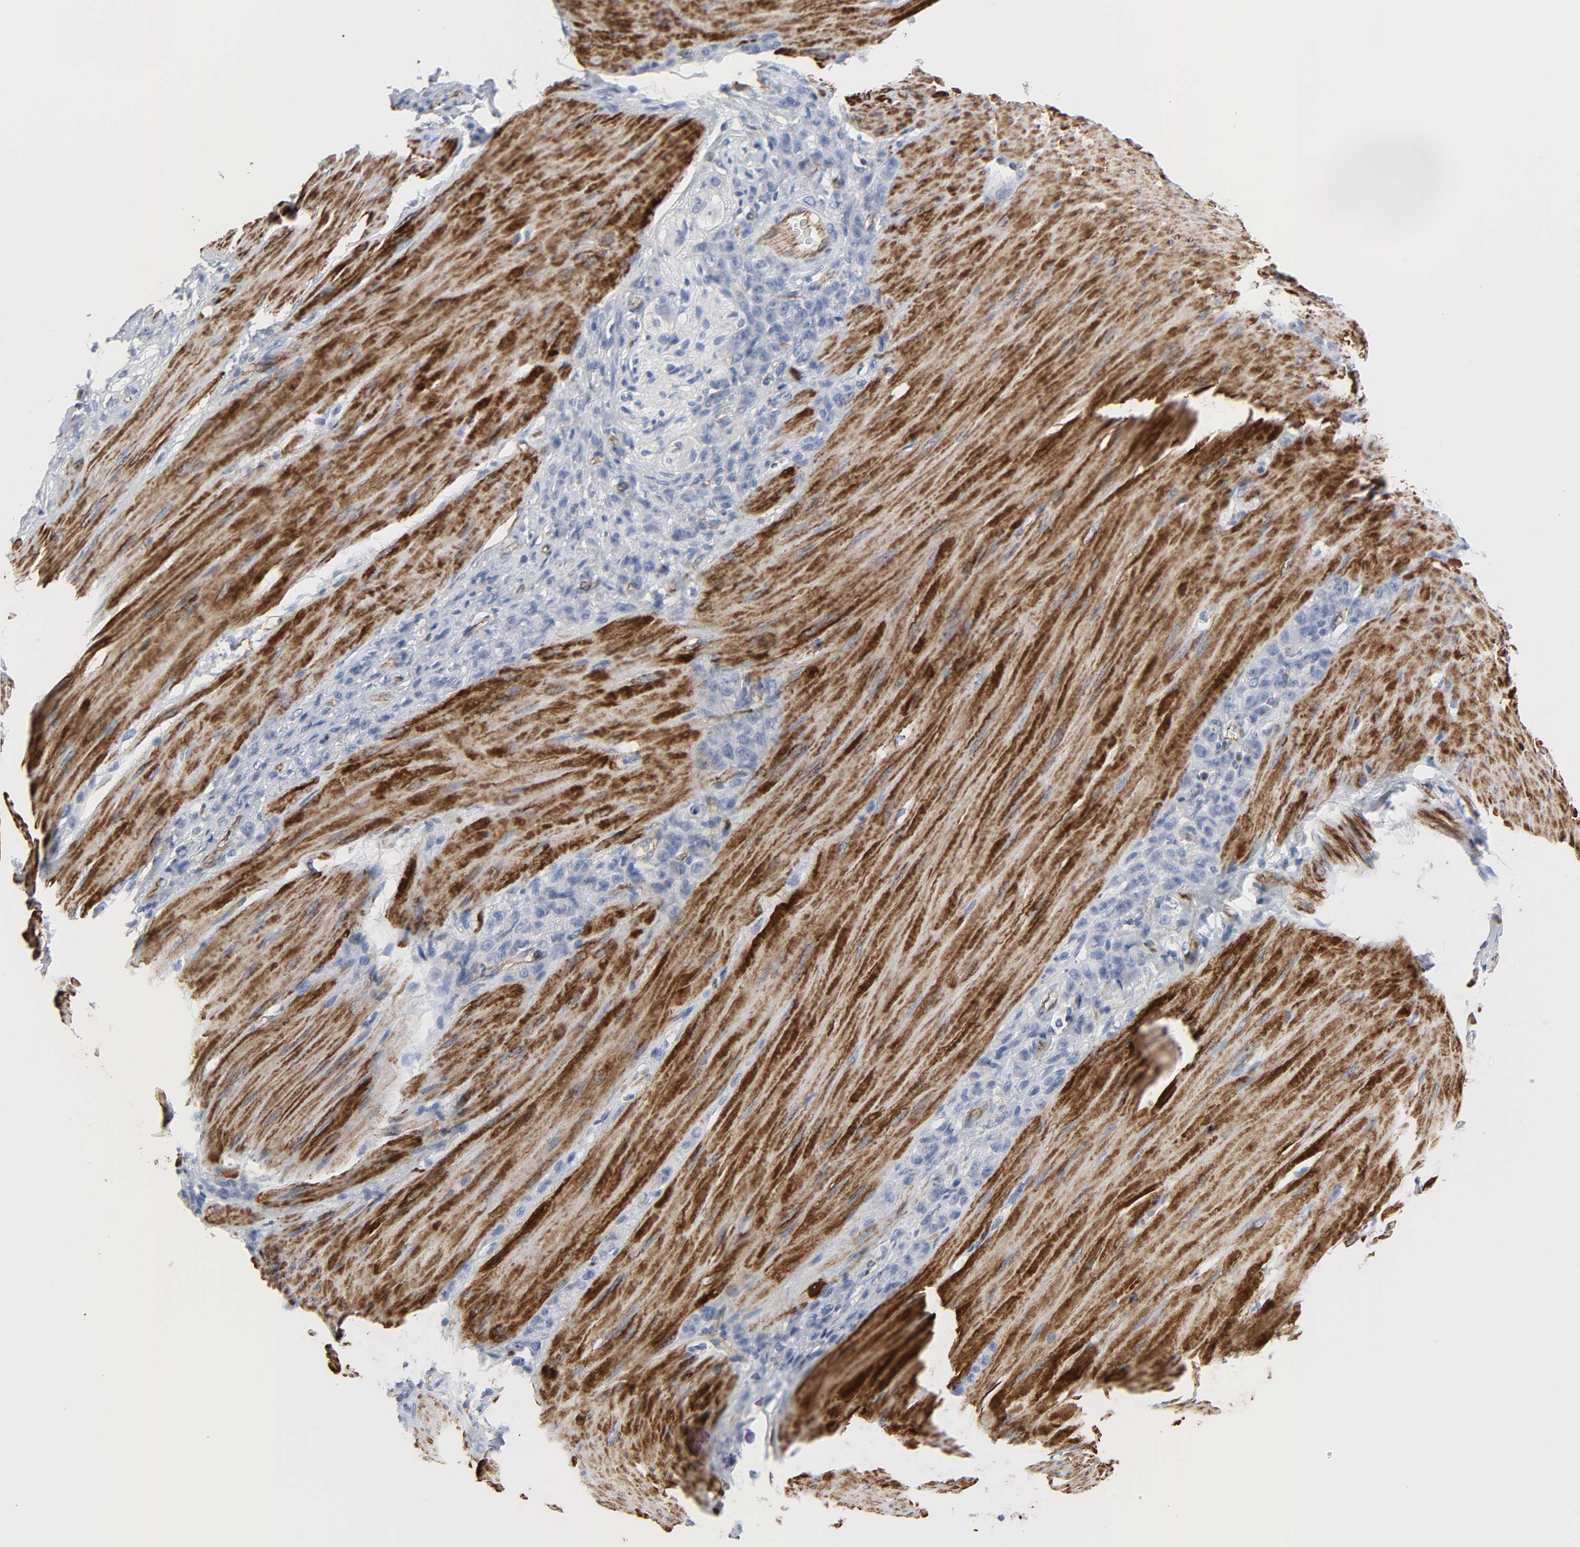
{"staining": {"intensity": "negative", "quantity": "none", "location": "none"}, "tissue": "stomach cancer", "cell_type": "Tumor cells", "image_type": "cancer", "snomed": [{"axis": "morphology", "description": "Adenocarcinoma, NOS"}, {"axis": "topography", "description": "Stomach"}], "caption": "High power microscopy micrograph of an IHC photomicrograph of stomach cancer (adenocarcinoma), revealing no significant expression in tumor cells.", "gene": "PECAM1", "patient": {"sex": "male", "age": 82}}